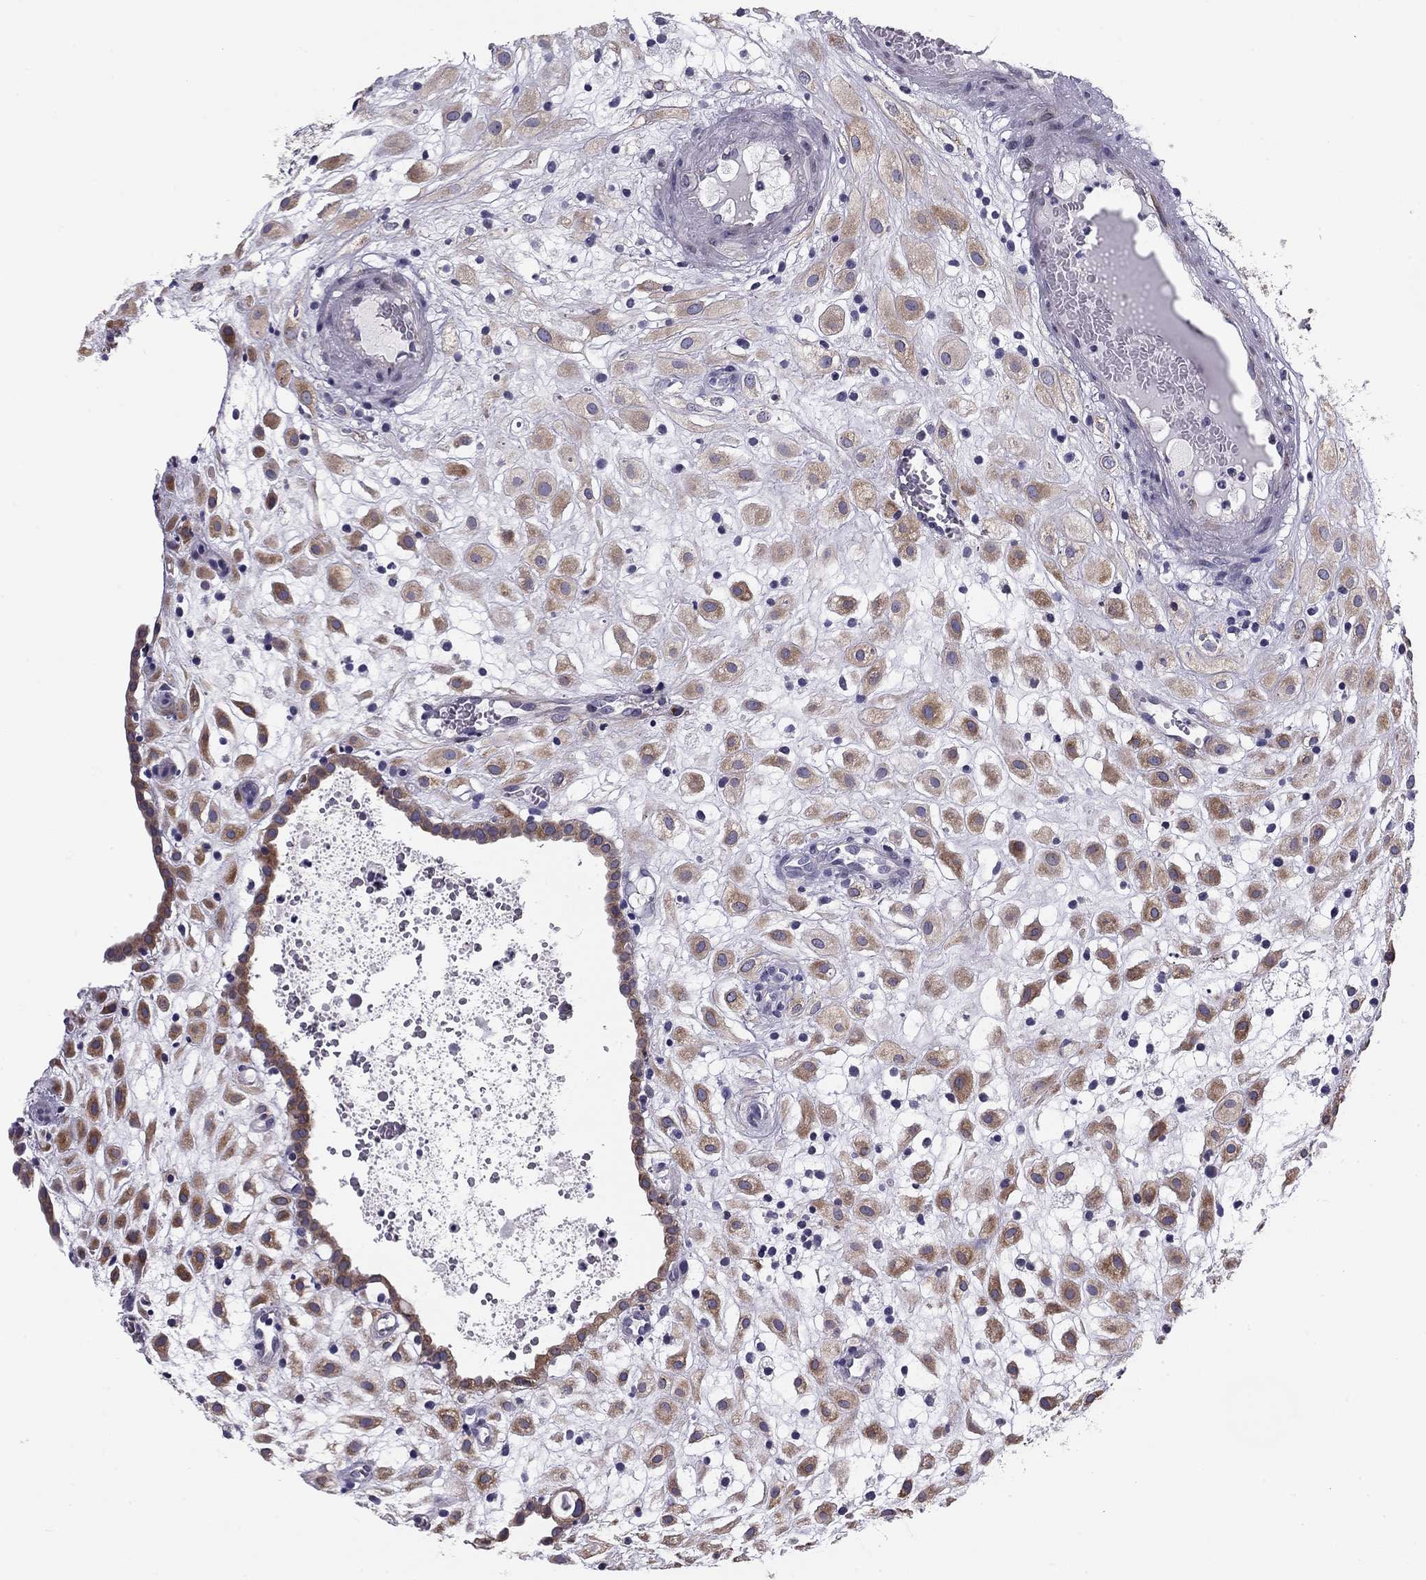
{"staining": {"intensity": "moderate", "quantity": "25%-75%", "location": "cytoplasmic/membranous"}, "tissue": "placenta", "cell_type": "Decidual cells", "image_type": "normal", "snomed": [{"axis": "morphology", "description": "Normal tissue, NOS"}, {"axis": "topography", "description": "Placenta"}], "caption": "Placenta stained for a protein (brown) shows moderate cytoplasmic/membranous positive positivity in about 25%-75% of decidual cells.", "gene": "TMED3", "patient": {"sex": "female", "age": 24}}